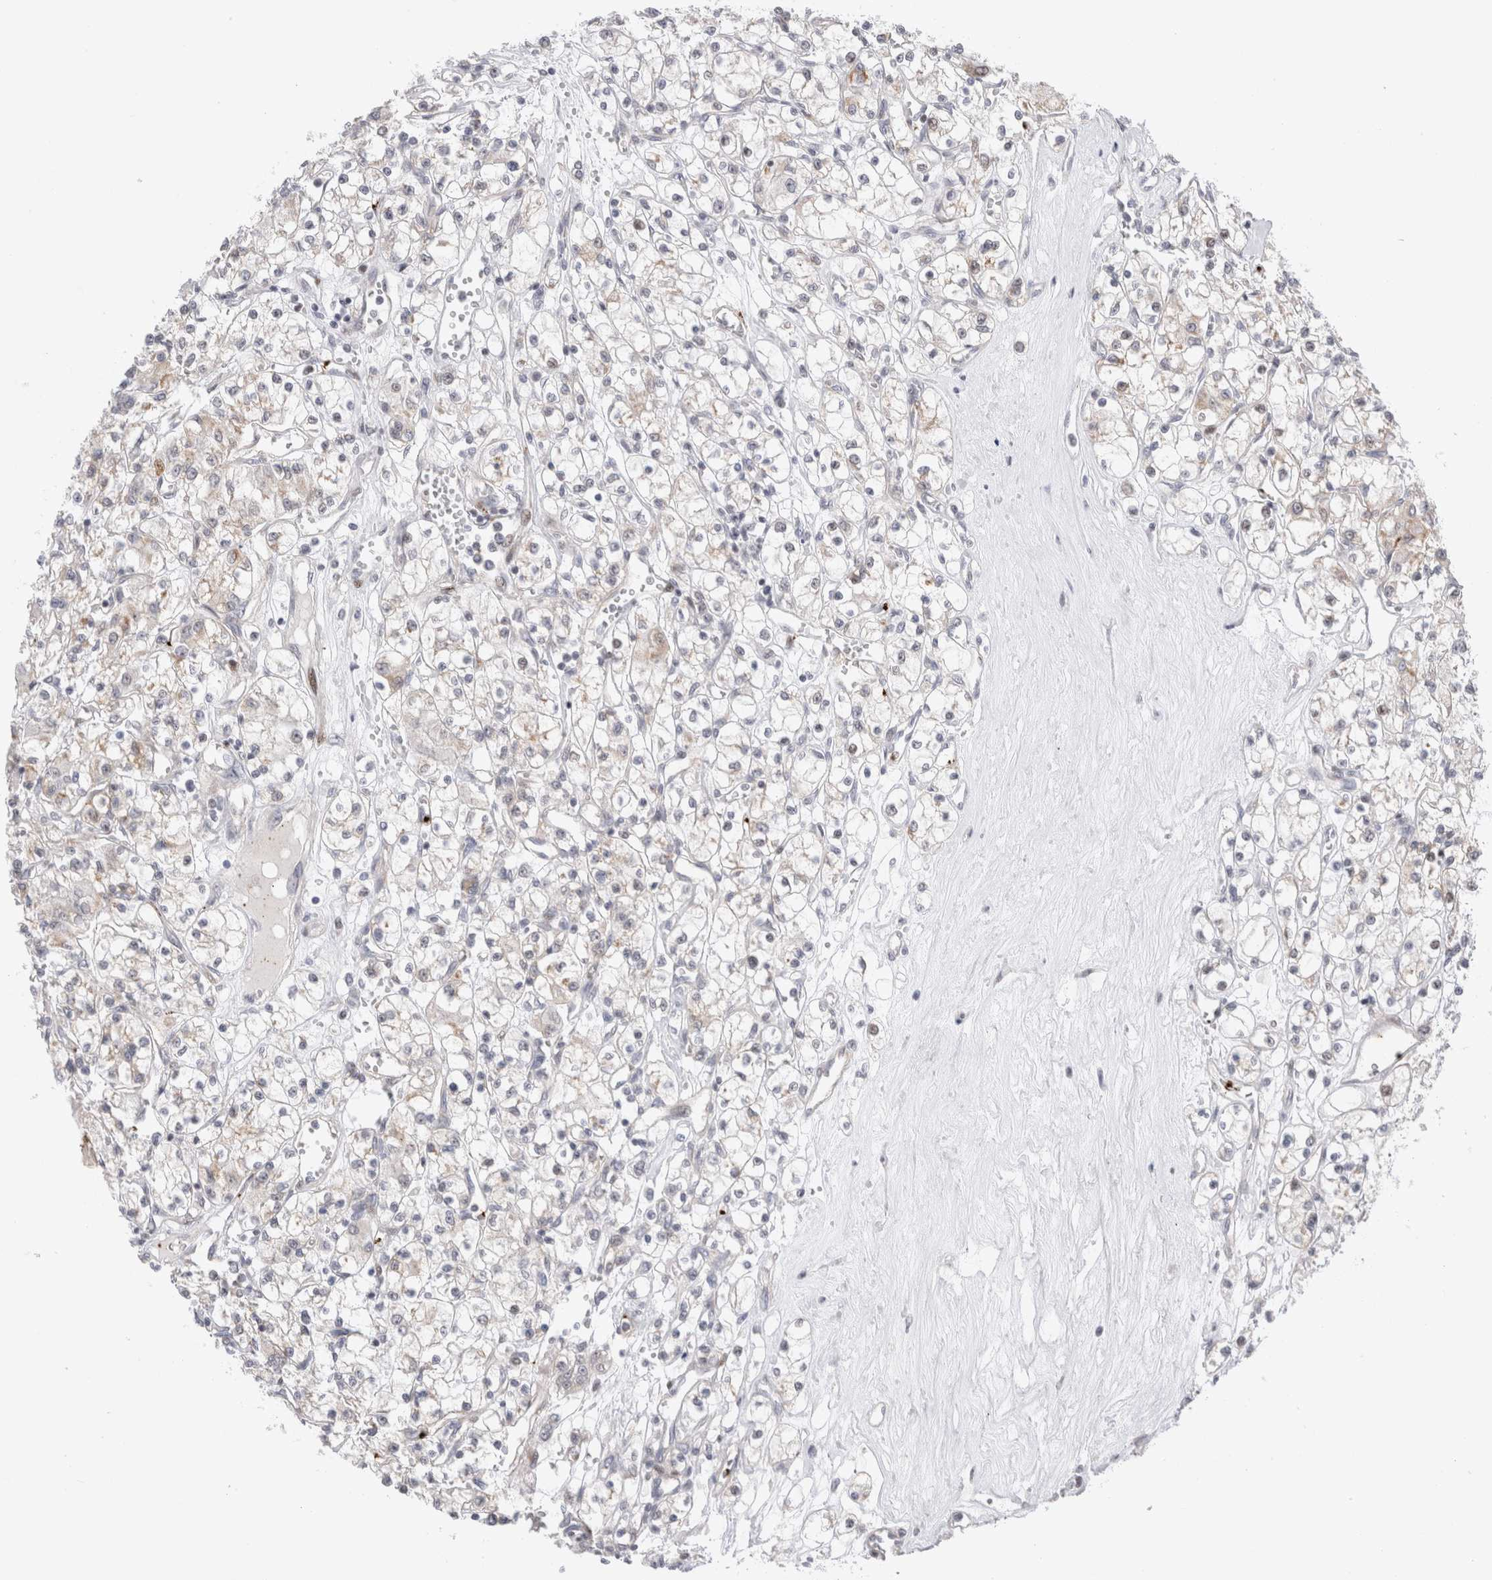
{"staining": {"intensity": "negative", "quantity": "none", "location": "none"}, "tissue": "renal cancer", "cell_type": "Tumor cells", "image_type": "cancer", "snomed": [{"axis": "morphology", "description": "Adenocarcinoma, NOS"}, {"axis": "topography", "description": "Kidney"}], "caption": "Immunohistochemical staining of human renal adenocarcinoma demonstrates no significant staining in tumor cells.", "gene": "VPS28", "patient": {"sex": "female", "age": 59}}